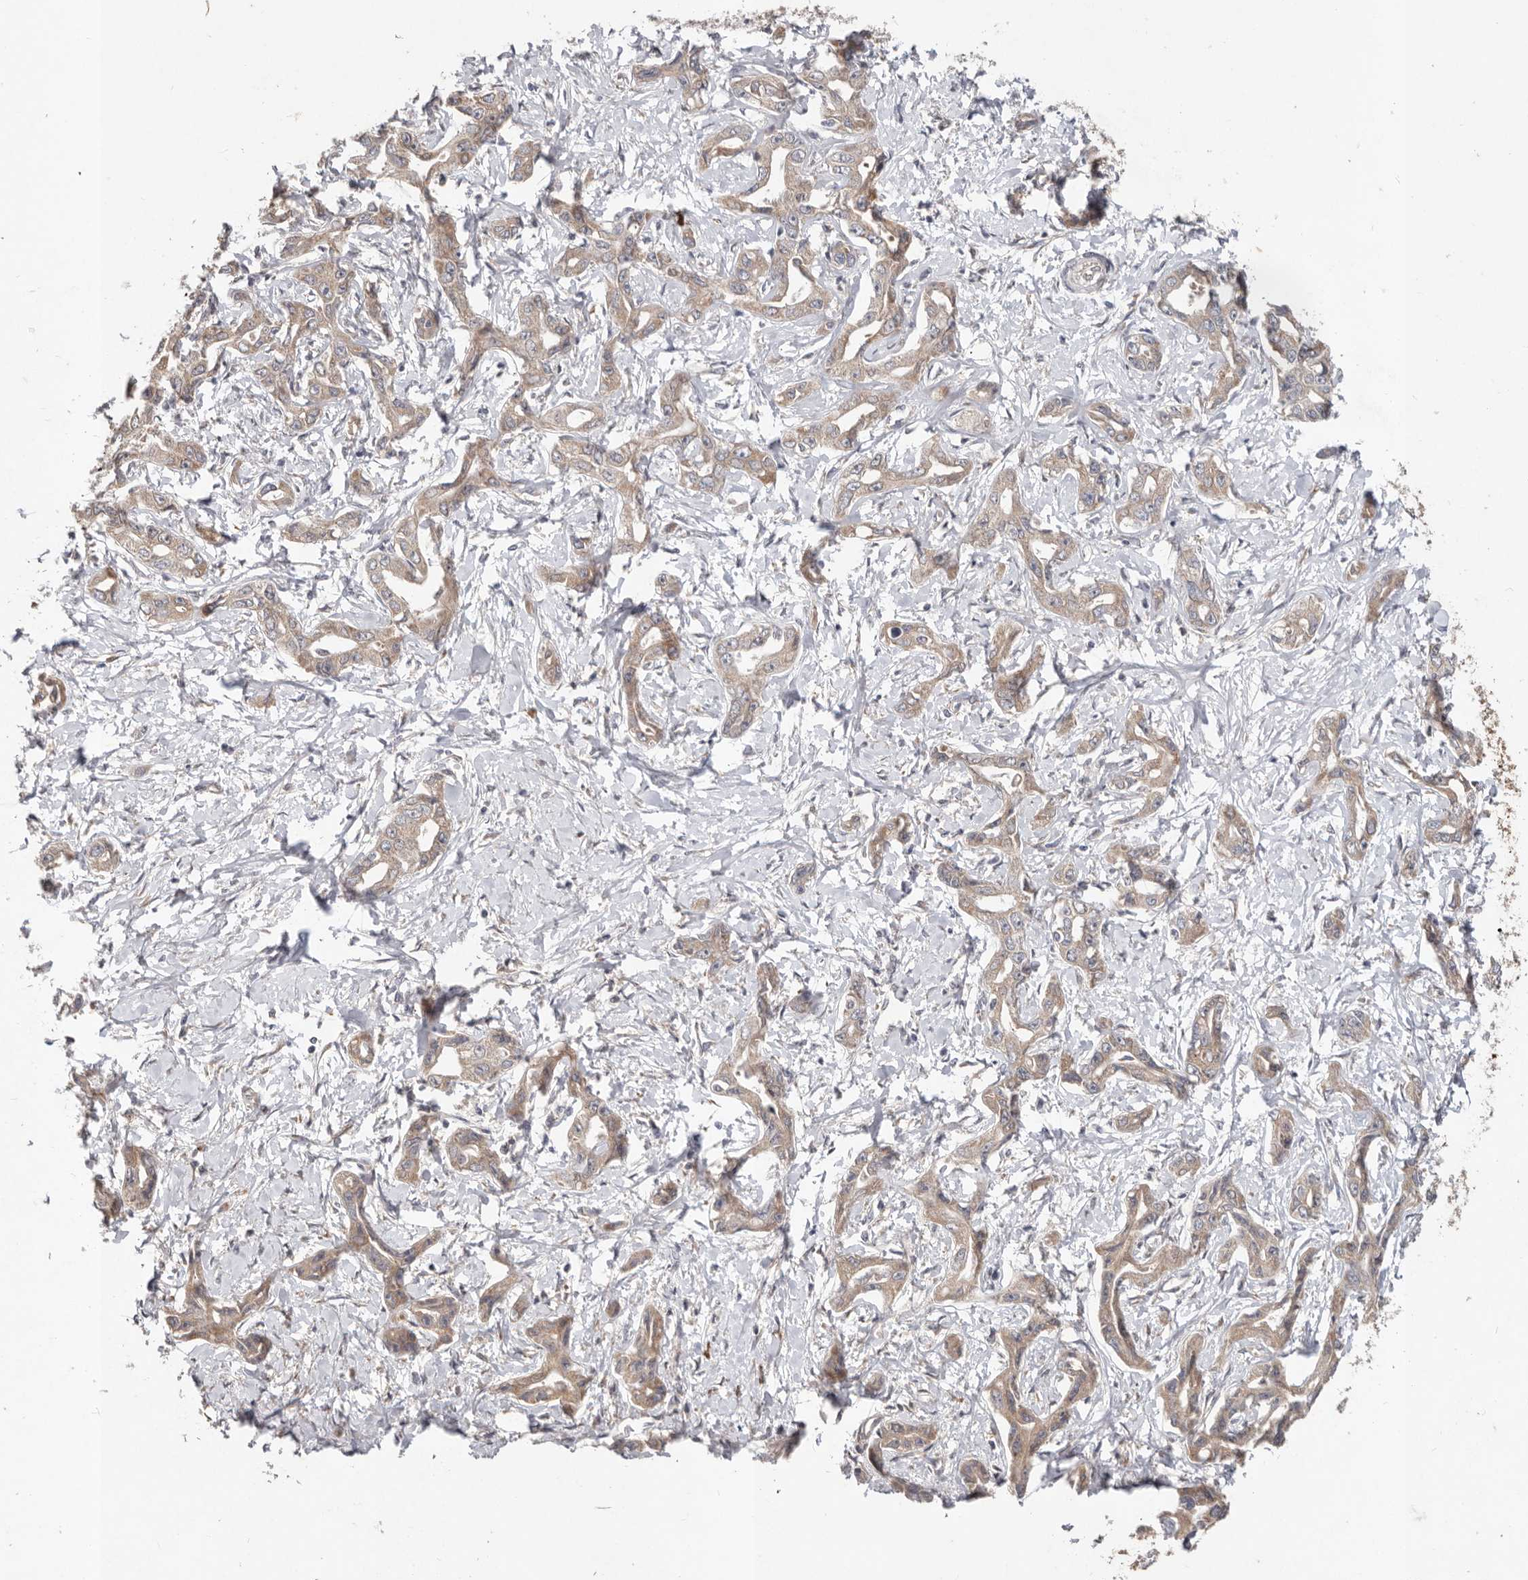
{"staining": {"intensity": "weak", "quantity": ">75%", "location": "cytoplasmic/membranous"}, "tissue": "liver cancer", "cell_type": "Tumor cells", "image_type": "cancer", "snomed": [{"axis": "morphology", "description": "Cholangiocarcinoma"}, {"axis": "topography", "description": "Liver"}], "caption": "Protein expression analysis of human liver cancer reveals weak cytoplasmic/membranous positivity in approximately >75% of tumor cells.", "gene": "WDR77", "patient": {"sex": "male", "age": 59}}